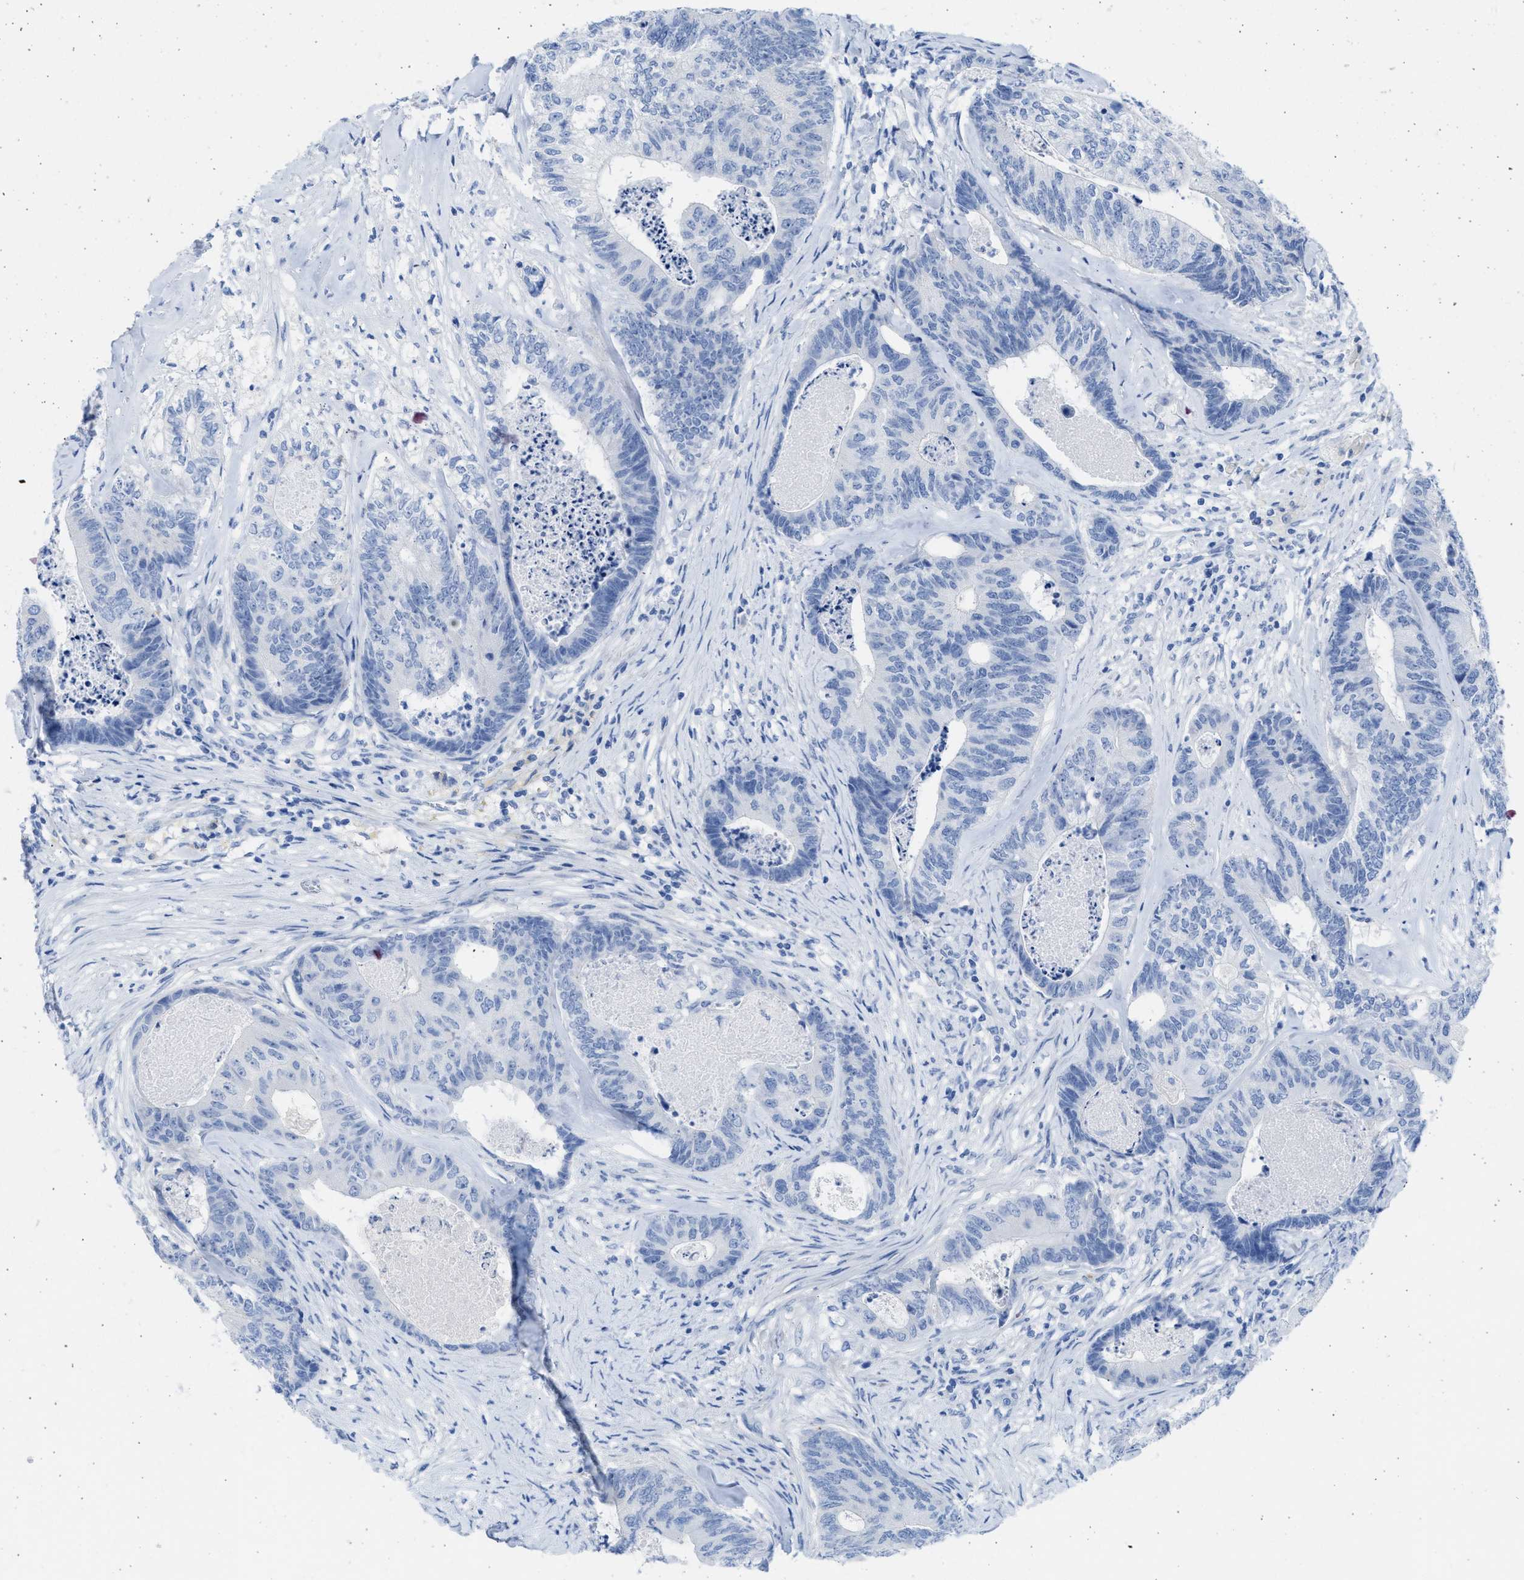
{"staining": {"intensity": "negative", "quantity": "none", "location": "none"}, "tissue": "colorectal cancer", "cell_type": "Tumor cells", "image_type": "cancer", "snomed": [{"axis": "morphology", "description": "Adenocarcinoma, NOS"}, {"axis": "topography", "description": "Colon"}], "caption": "Immunohistochemistry (IHC) histopathology image of colorectal cancer stained for a protein (brown), which demonstrates no positivity in tumor cells.", "gene": "SPATA3", "patient": {"sex": "female", "age": 67}}